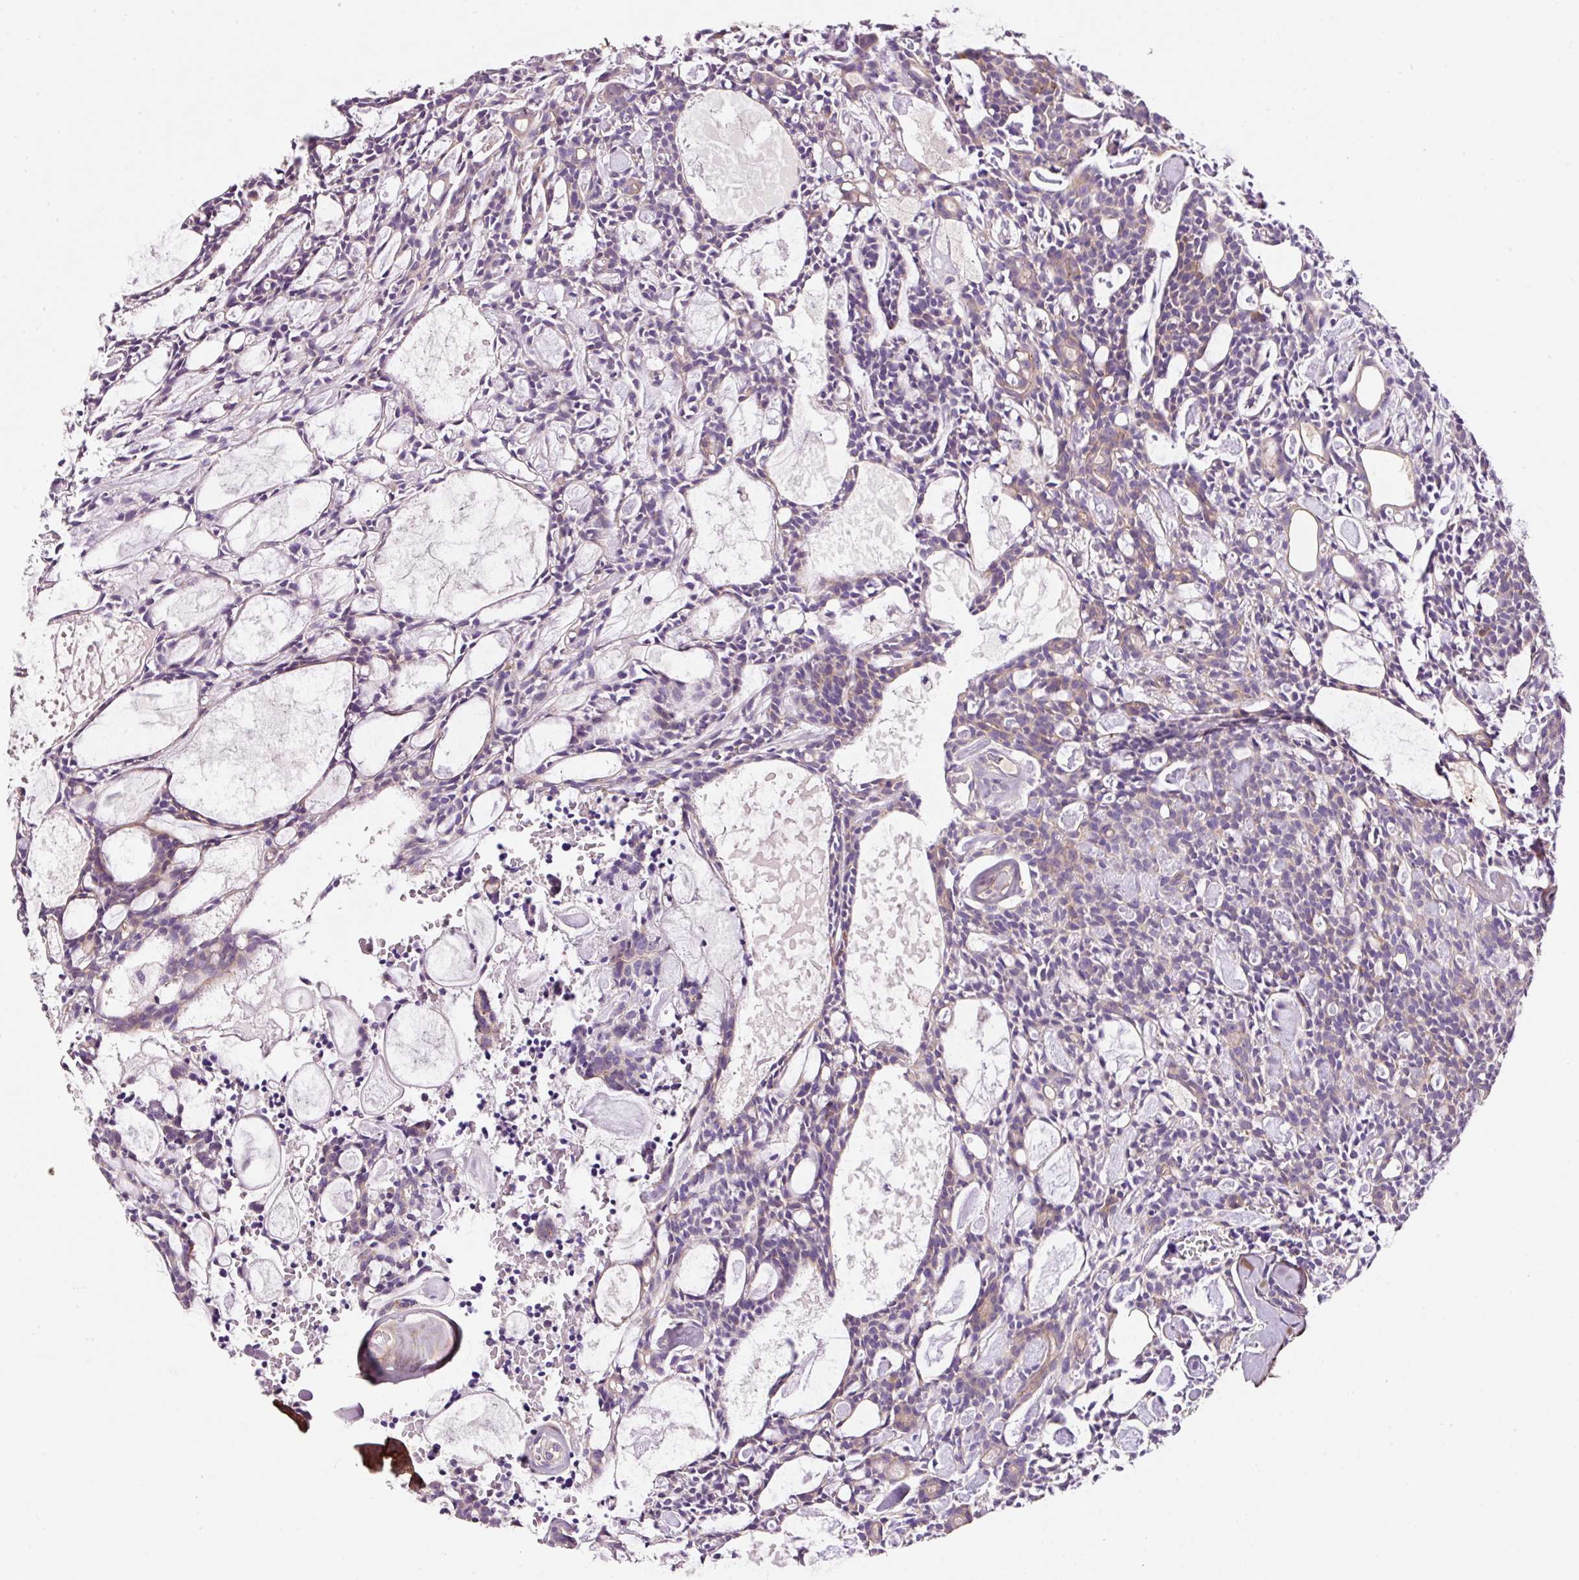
{"staining": {"intensity": "negative", "quantity": "none", "location": "none"}, "tissue": "head and neck cancer", "cell_type": "Tumor cells", "image_type": "cancer", "snomed": [{"axis": "morphology", "description": "Adenocarcinoma, NOS"}, {"axis": "topography", "description": "Salivary gland"}, {"axis": "topography", "description": "Head-Neck"}], "caption": "Immunohistochemistry (IHC) of human head and neck cancer (adenocarcinoma) shows no staining in tumor cells.", "gene": "SOS2", "patient": {"sex": "male", "age": 55}}